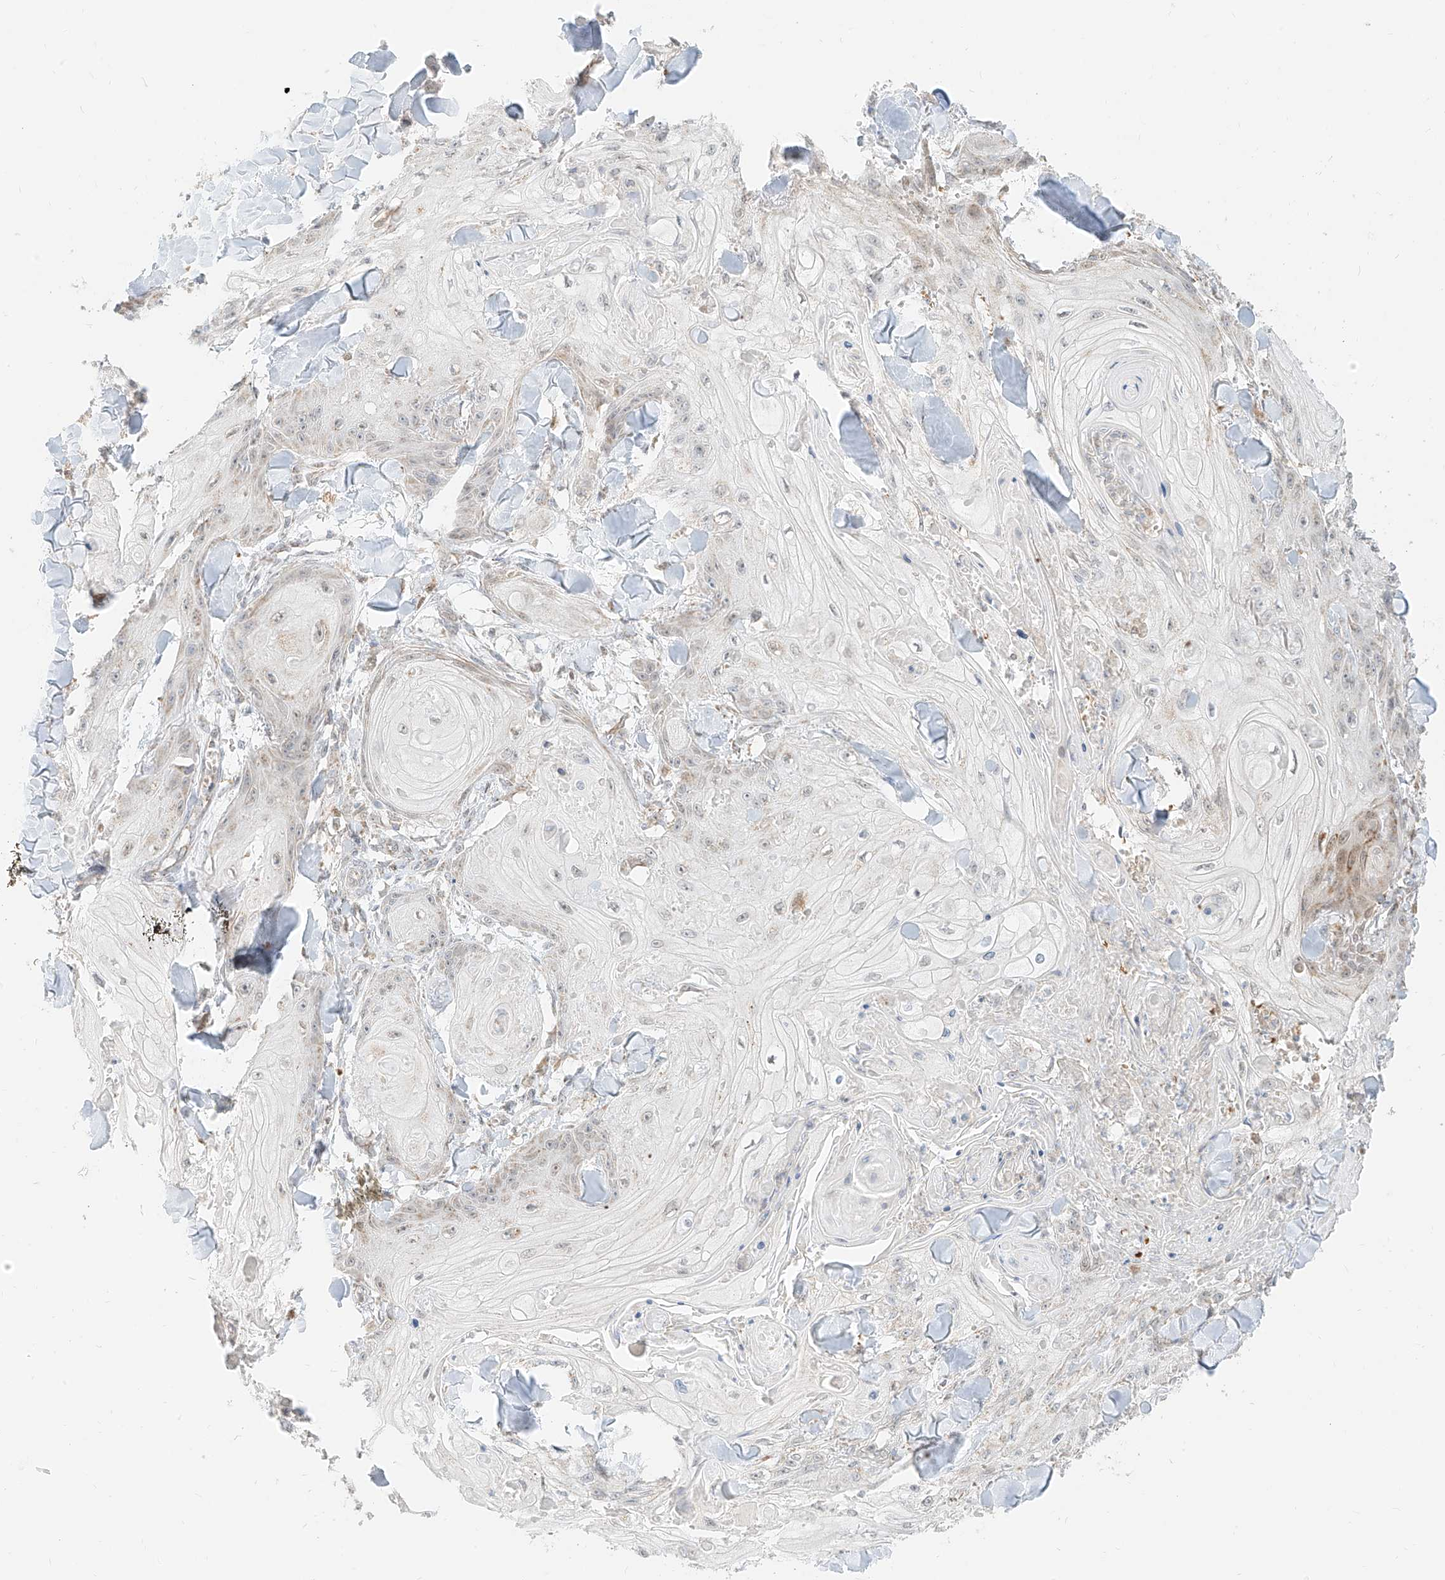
{"staining": {"intensity": "moderate", "quantity": "<25%", "location": "nuclear"}, "tissue": "skin cancer", "cell_type": "Tumor cells", "image_type": "cancer", "snomed": [{"axis": "morphology", "description": "Squamous cell carcinoma, NOS"}, {"axis": "topography", "description": "Skin"}], "caption": "Human squamous cell carcinoma (skin) stained with a protein marker displays moderate staining in tumor cells.", "gene": "MTUS2", "patient": {"sex": "male", "age": 74}}